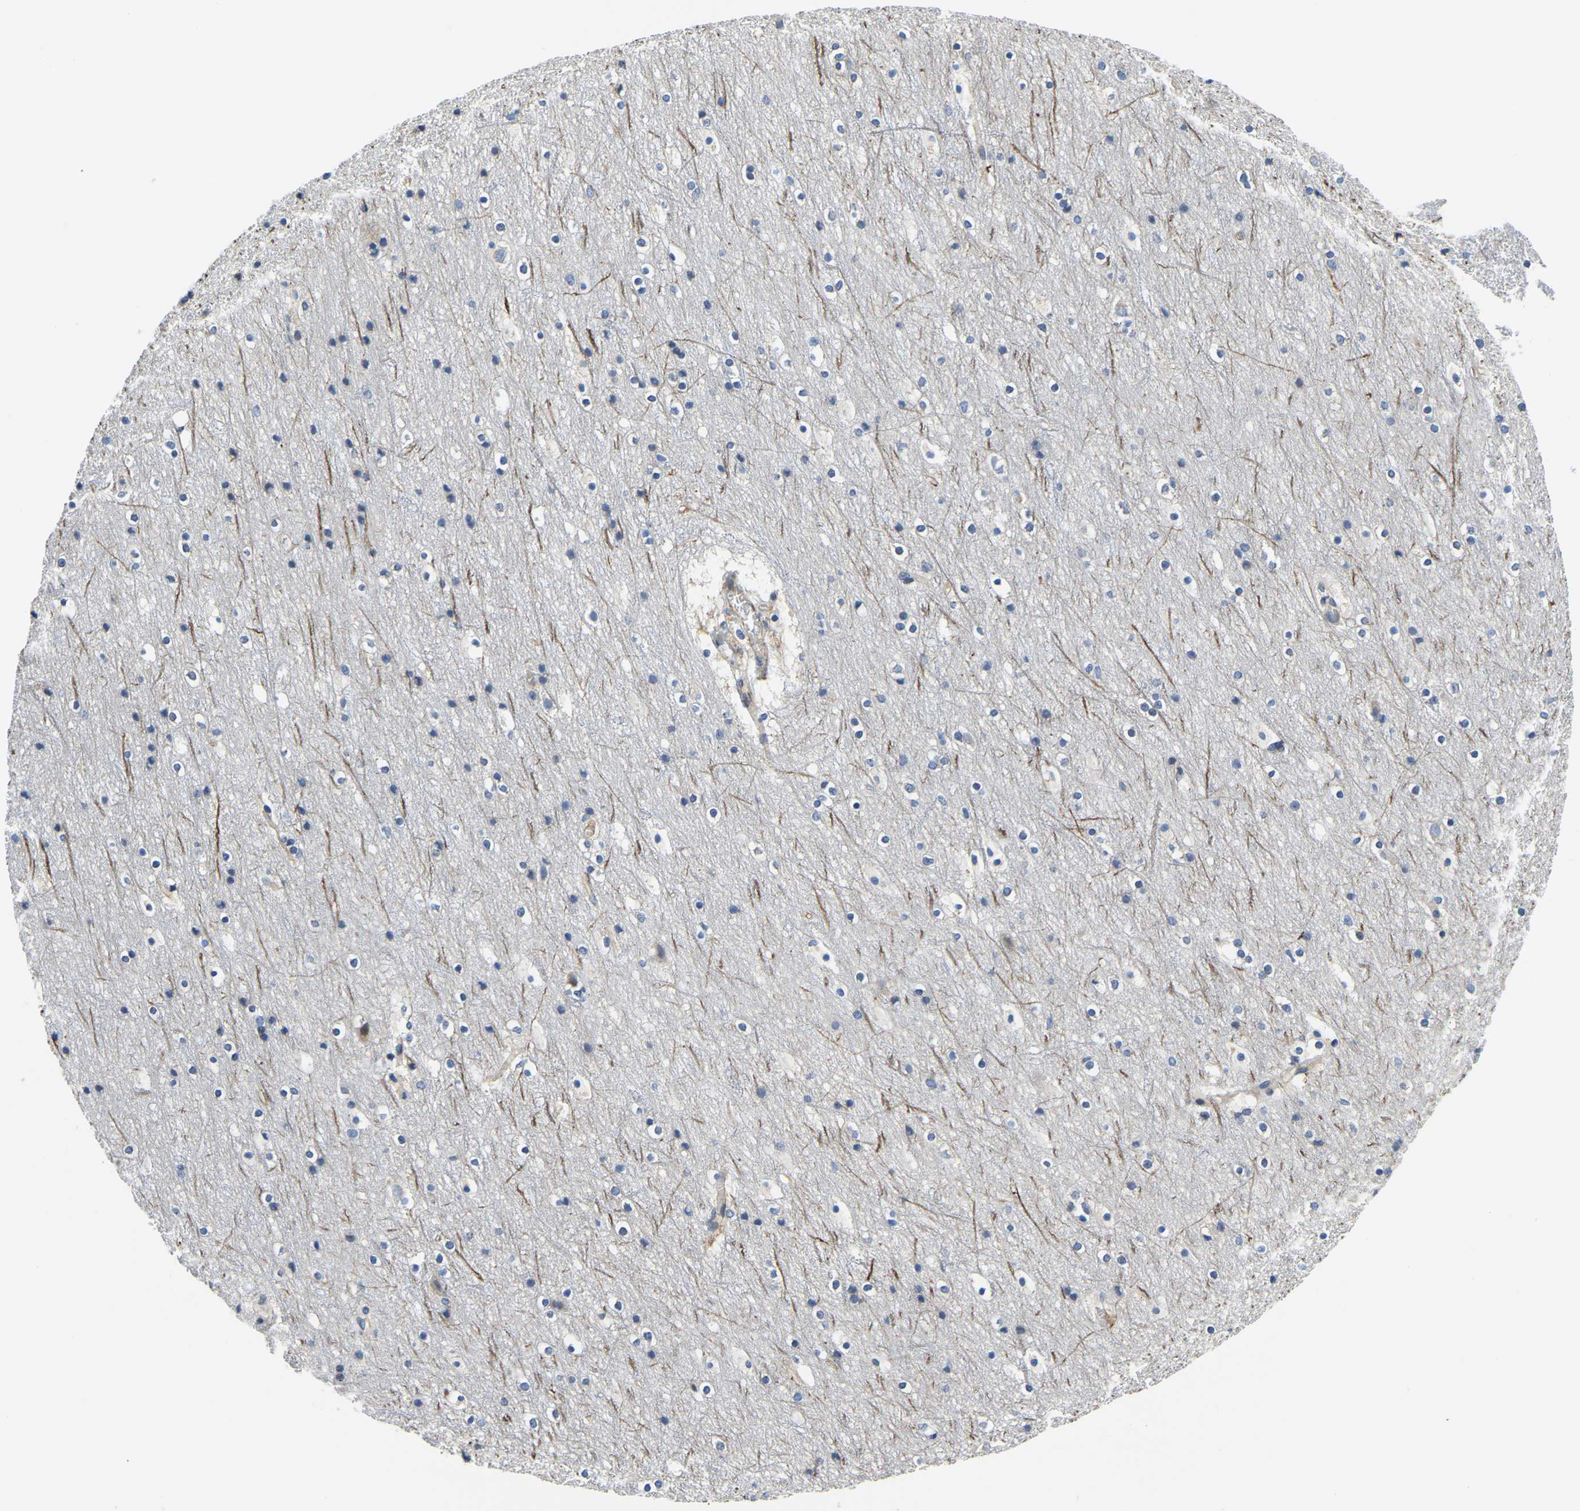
{"staining": {"intensity": "weak", "quantity": ">75%", "location": "cytoplasmic/membranous"}, "tissue": "cerebral cortex", "cell_type": "Endothelial cells", "image_type": "normal", "snomed": [{"axis": "morphology", "description": "Normal tissue, NOS"}, {"axis": "topography", "description": "Cerebral cortex"}], "caption": "Protein analysis of unremarkable cerebral cortex shows weak cytoplasmic/membranous staining in approximately >75% of endothelial cells. Ihc stains the protein of interest in brown and the nuclei are stained blue.", "gene": "LIAS", "patient": {"sex": "male", "age": 45}}